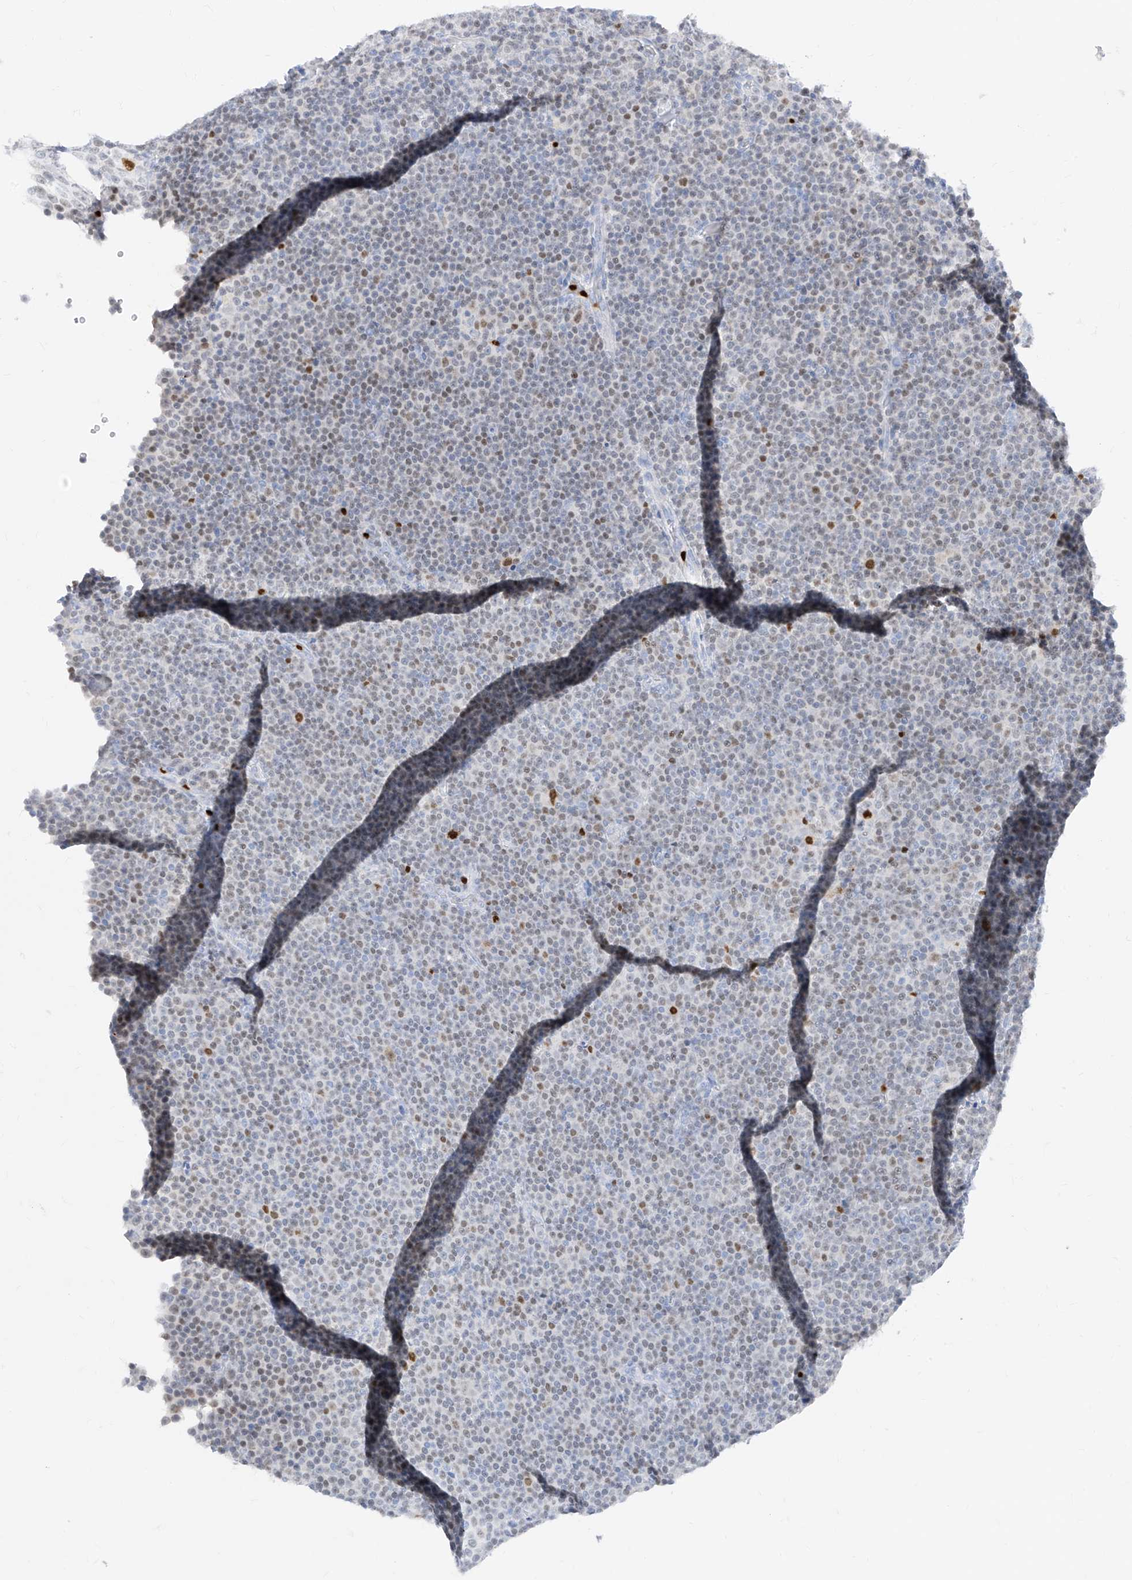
{"staining": {"intensity": "weak", "quantity": "25%-75%", "location": "nuclear"}, "tissue": "lymphoma", "cell_type": "Tumor cells", "image_type": "cancer", "snomed": [{"axis": "morphology", "description": "Malignant lymphoma, non-Hodgkin's type, Low grade"}, {"axis": "topography", "description": "Lymph node"}], "caption": "There is low levels of weak nuclear staining in tumor cells of lymphoma, as demonstrated by immunohistochemical staining (brown color).", "gene": "TBX21", "patient": {"sex": "female", "age": 67}}